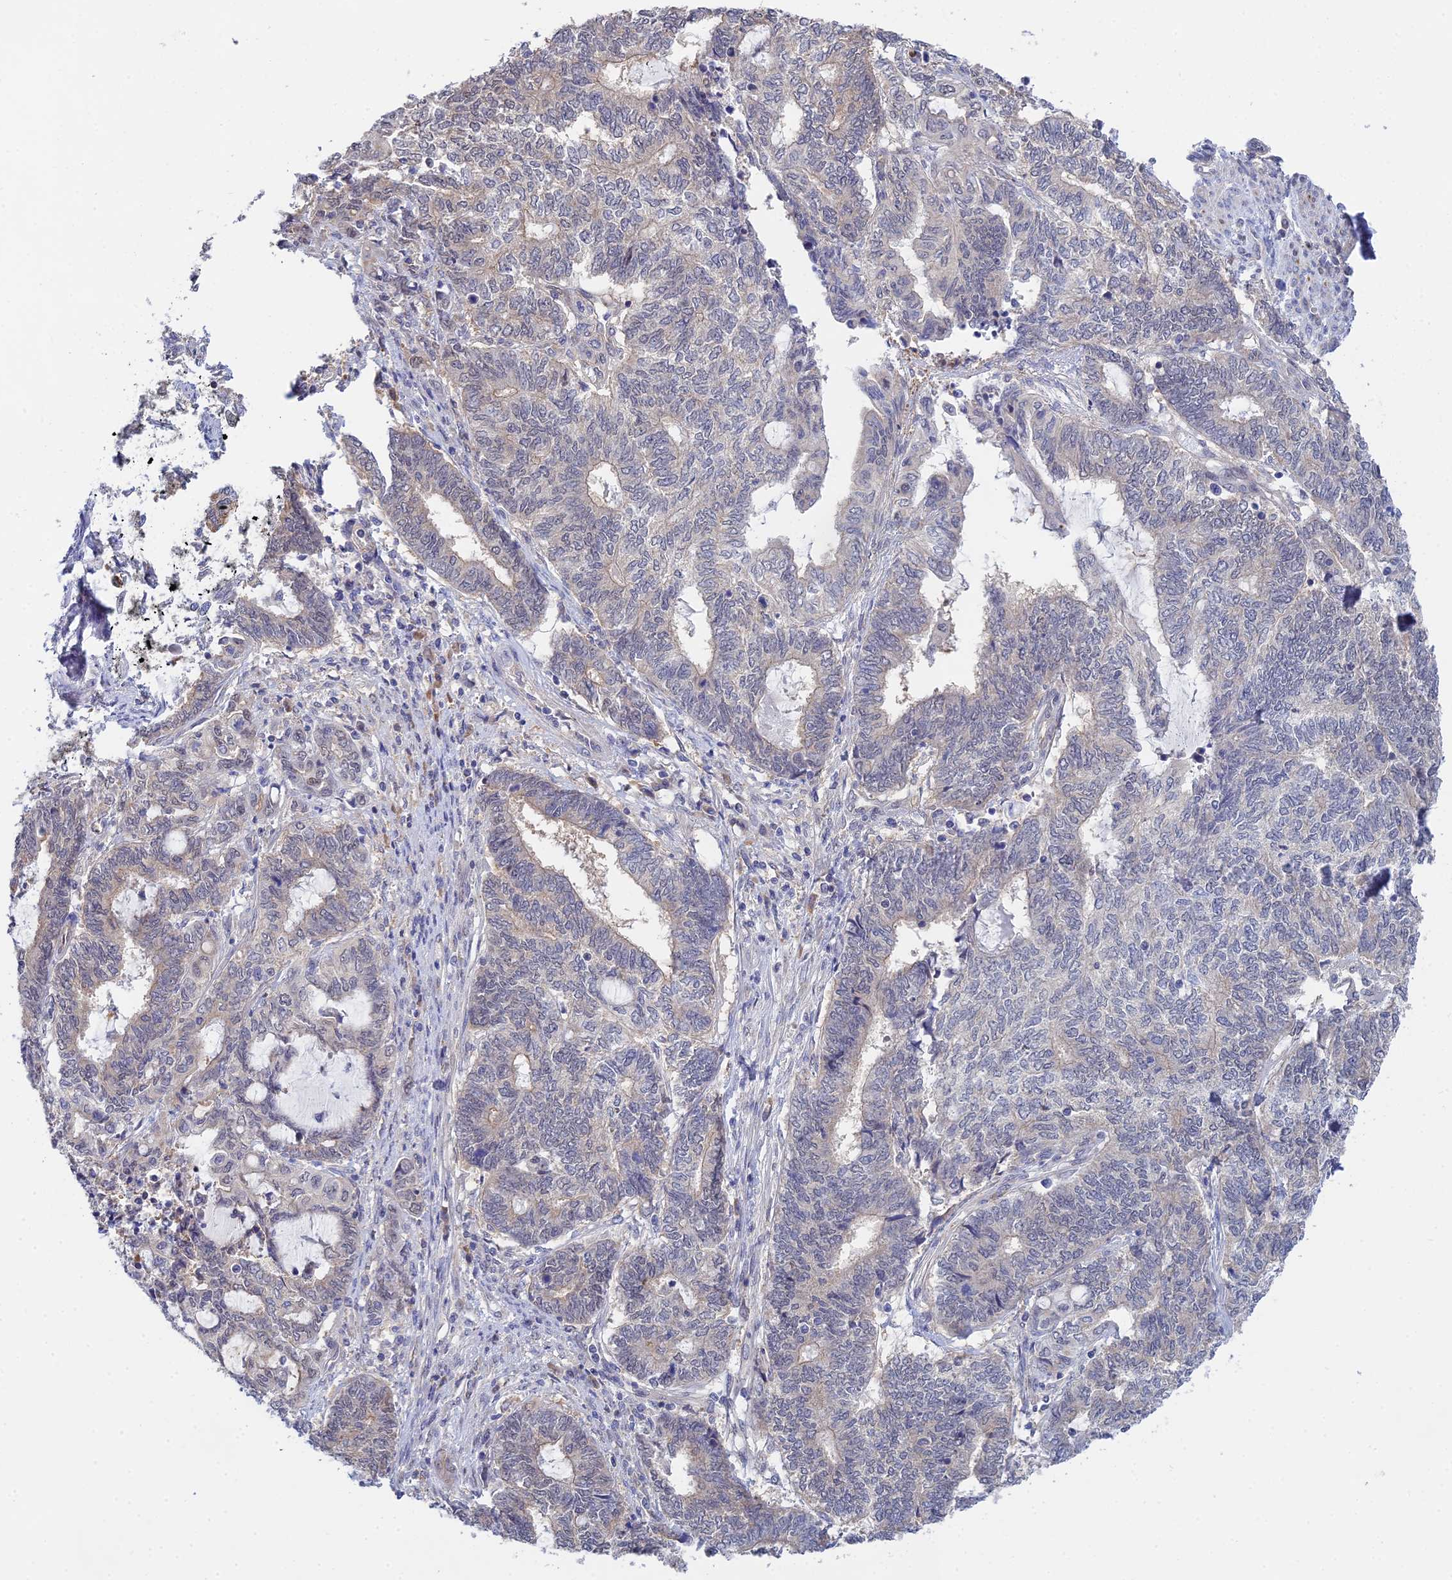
{"staining": {"intensity": "negative", "quantity": "none", "location": "none"}, "tissue": "endometrial cancer", "cell_type": "Tumor cells", "image_type": "cancer", "snomed": [{"axis": "morphology", "description": "Adenocarcinoma, NOS"}, {"axis": "topography", "description": "Uterus"}, {"axis": "topography", "description": "Endometrium"}], "caption": "Tumor cells are negative for protein expression in human adenocarcinoma (endometrial).", "gene": "DNAH14", "patient": {"sex": "female", "age": 70}}